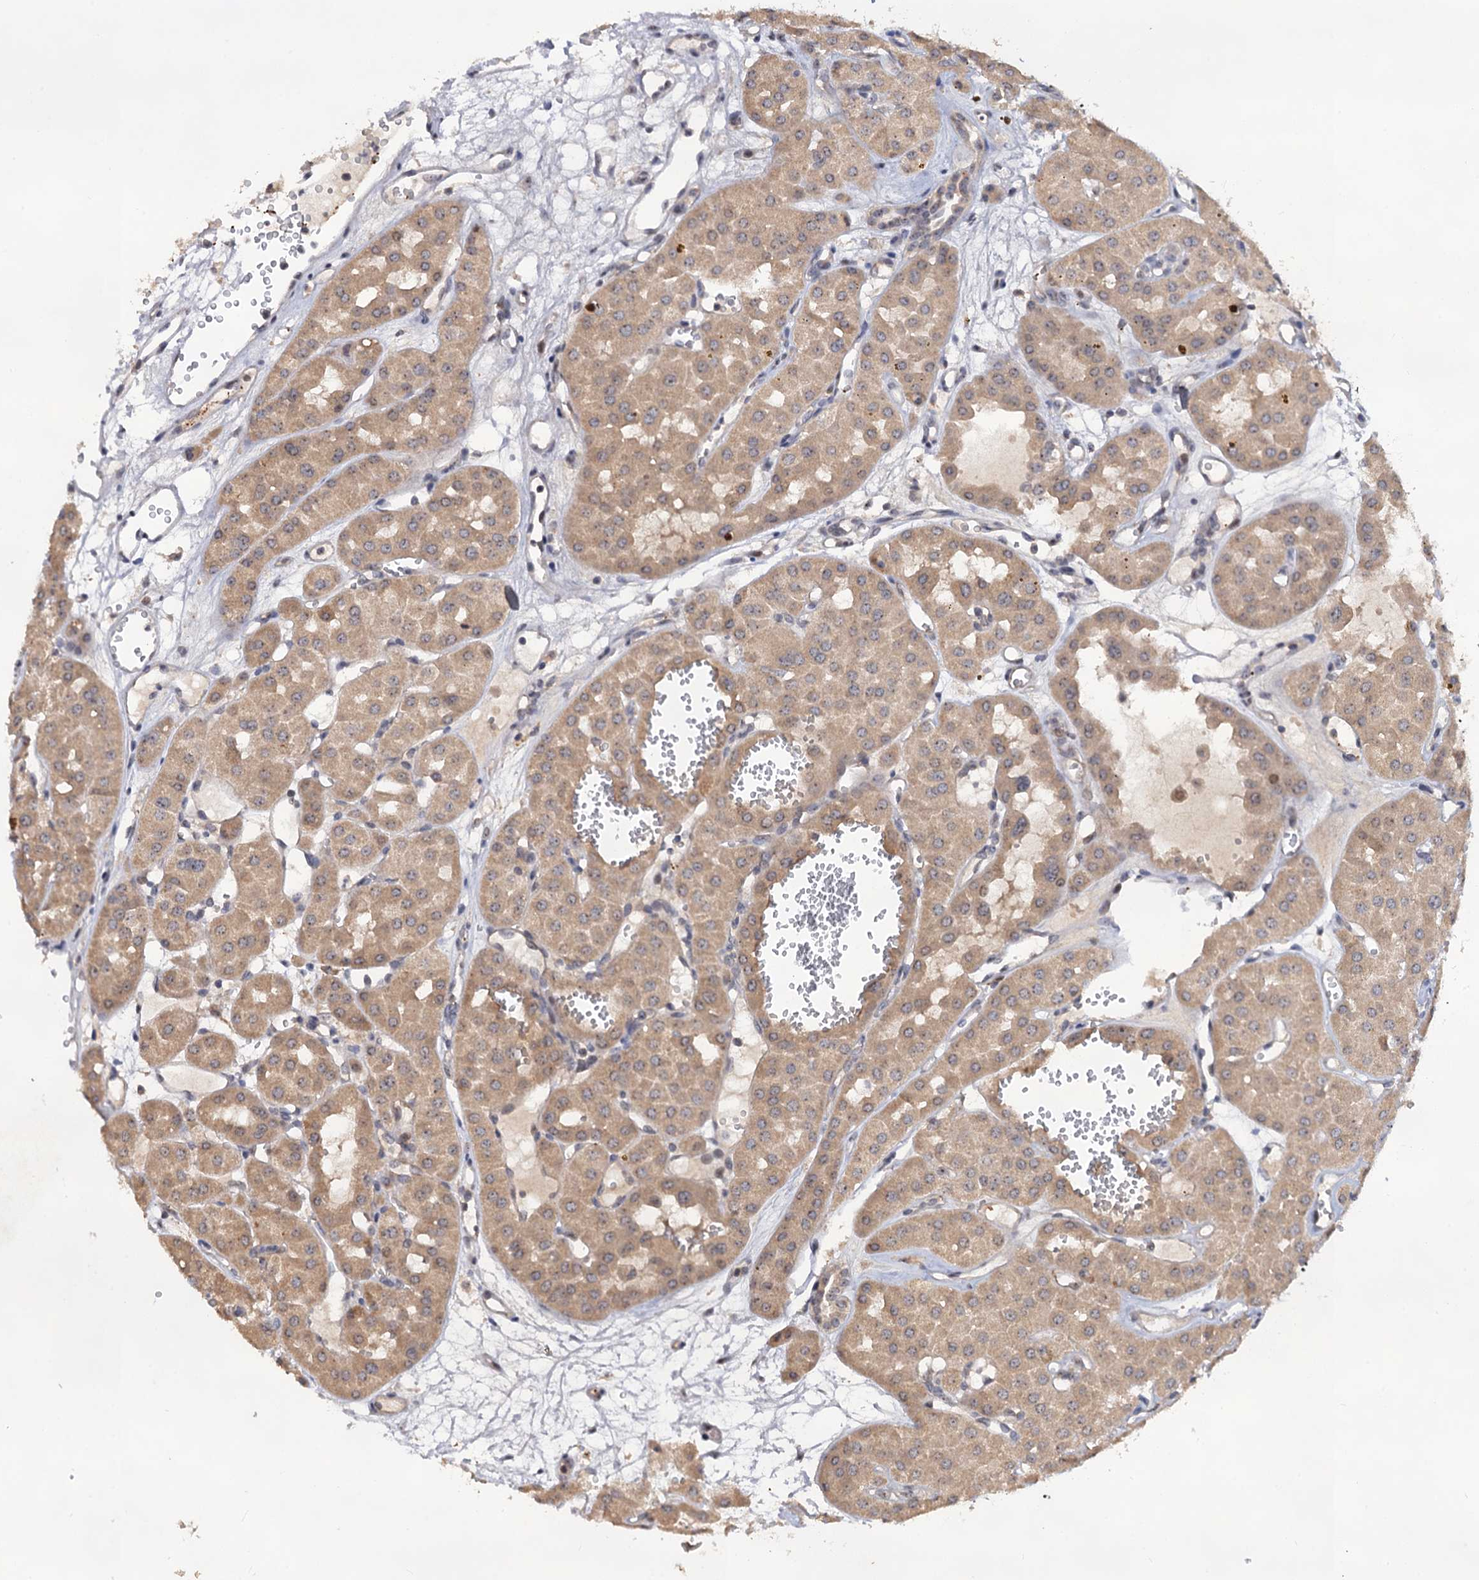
{"staining": {"intensity": "weak", "quantity": ">75%", "location": "cytoplasmic/membranous"}, "tissue": "renal cancer", "cell_type": "Tumor cells", "image_type": "cancer", "snomed": [{"axis": "morphology", "description": "Carcinoma, NOS"}, {"axis": "topography", "description": "Kidney"}], "caption": "Tumor cells show low levels of weak cytoplasmic/membranous positivity in approximately >75% of cells in renal cancer (carcinoma).", "gene": "LRRC63", "patient": {"sex": "female", "age": 75}}